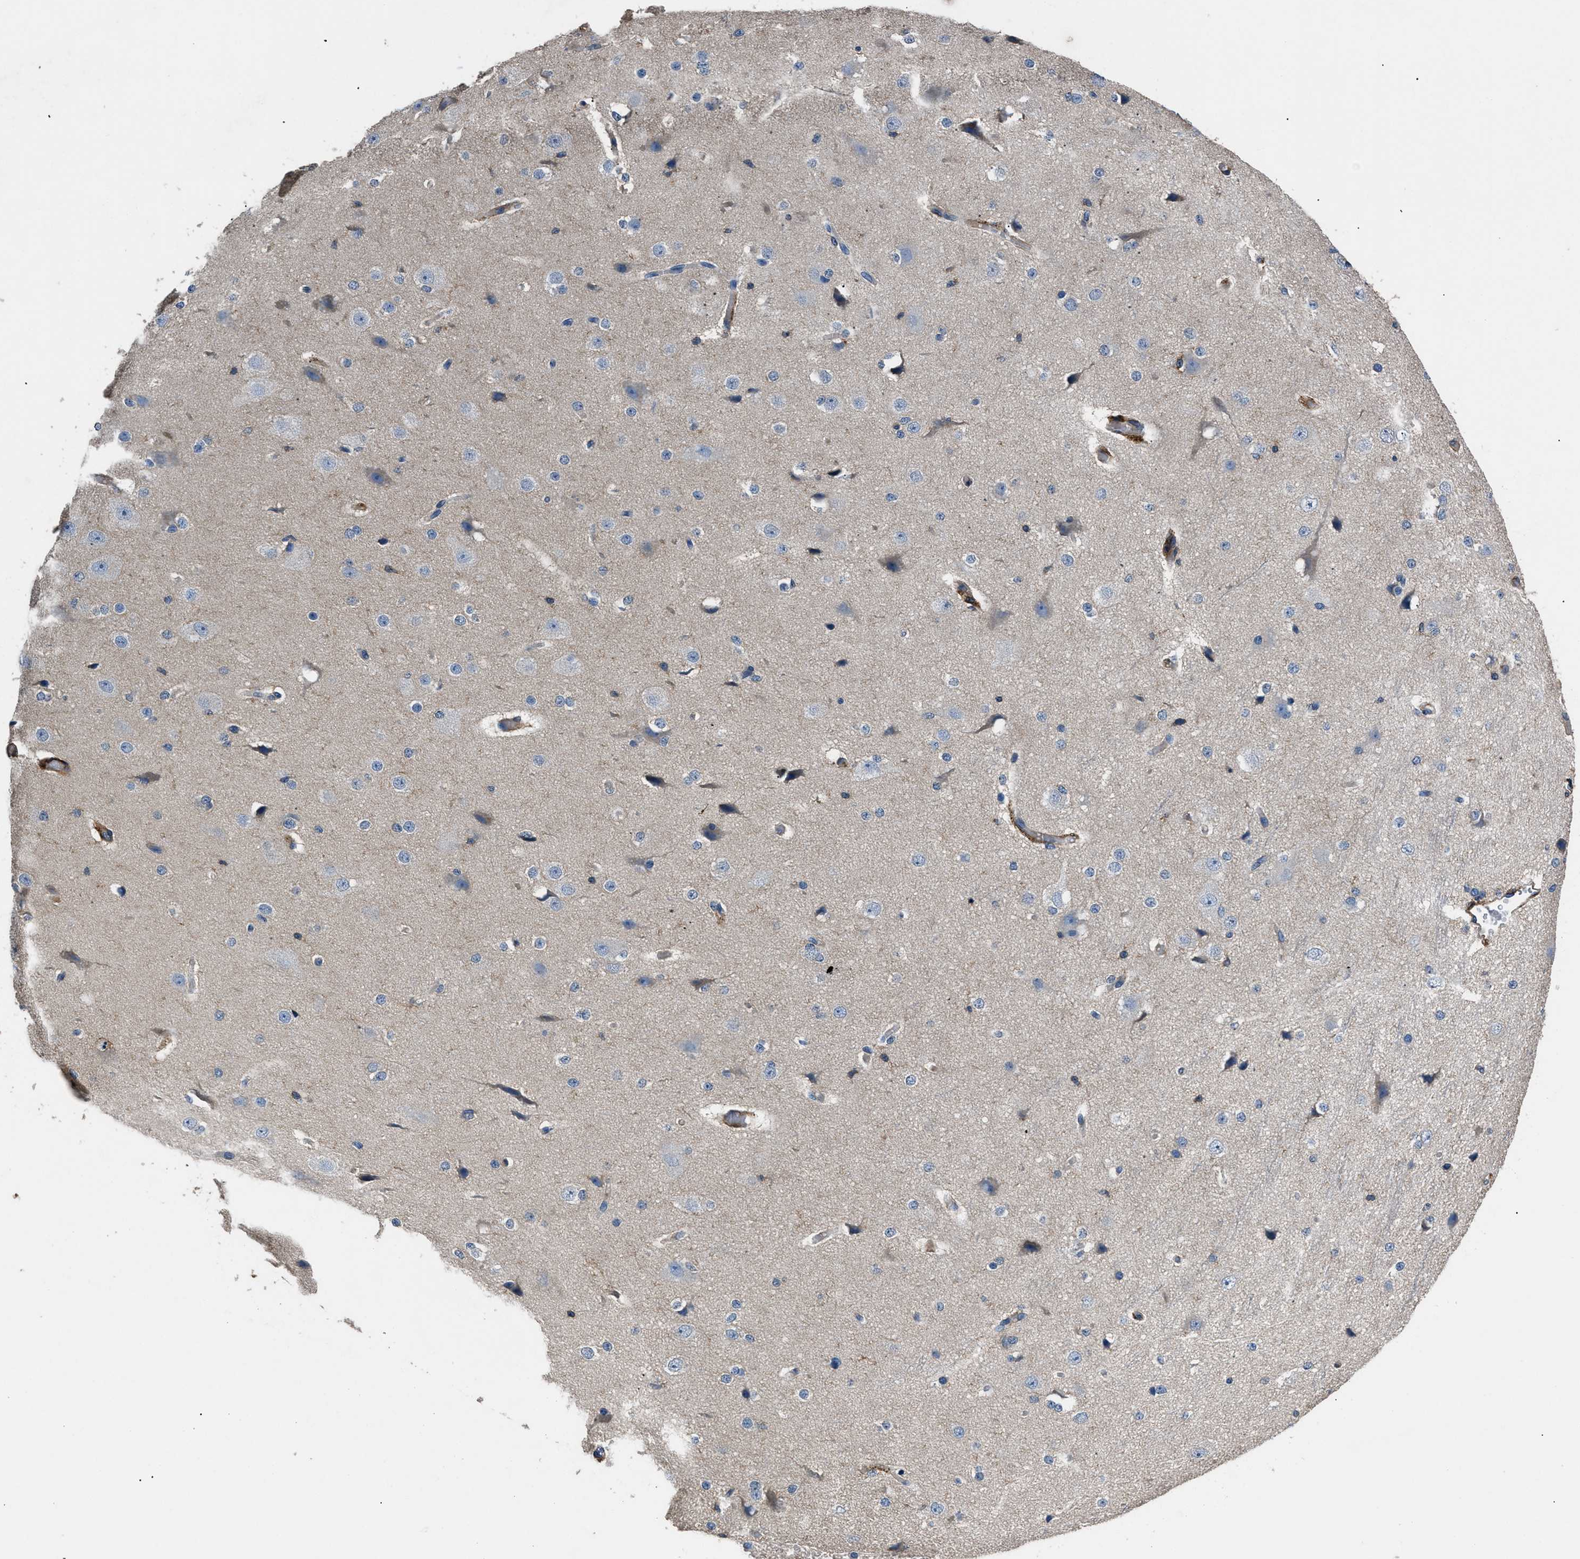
{"staining": {"intensity": "negative", "quantity": "none", "location": "none"}, "tissue": "cerebral cortex", "cell_type": "Endothelial cells", "image_type": "normal", "snomed": [{"axis": "morphology", "description": "Normal tissue, NOS"}, {"axis": "morphology", "description": "Developmental malformation"}, {"axis": "topography", "description": "Cerebral cortex"}], "caption": "Immunohistochemistry of unremarkable cerebral cortex exhibits no positivity in endothelial cells.", "gene": "CD276", "patient": {"sex": "female", "age": 30}}